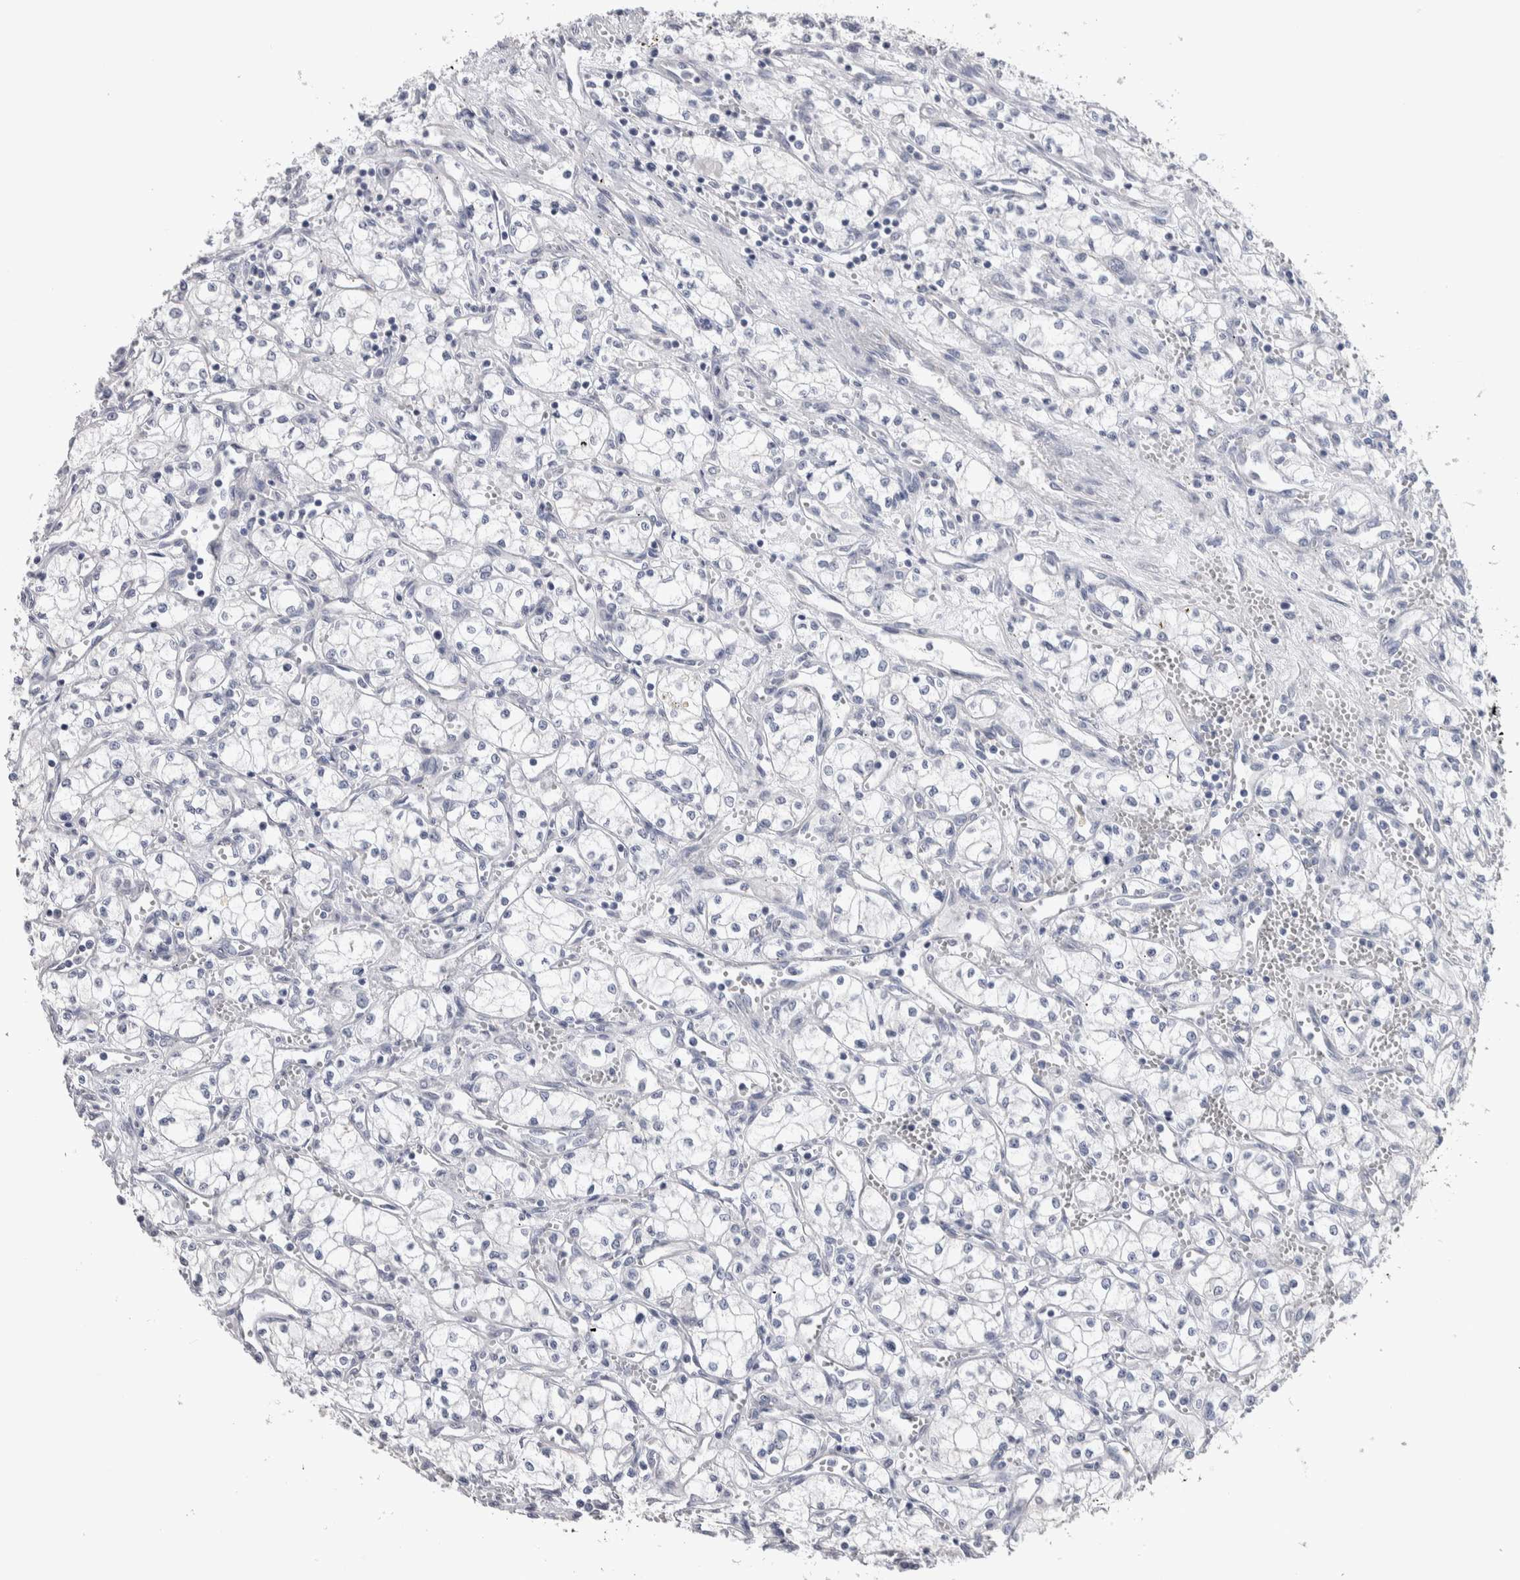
{"staining": {"intensity": "negative", "quantity": "none", "location": "none"}, "tissue": "renal cancer", "cell_type": "Tumor cells", "image_type": "cancer", "snomed": [{"axis": "morphology", "description": "Adenocarcinoma, NOS"}, {"axis": "topography", "description": "Kidney"}], "caption": "Histopathology image shows no significant protein staining in tumor cells of renal cancer (adenocarcinoma). Brightfield microscopy of IHC stained with DAB (3,3'-diaminobenzidine) (brown) and hematoxylin (blue), captured at high magnification.", "gene": "TMEM102", "patient": {"sex": "male", "age": 59}}